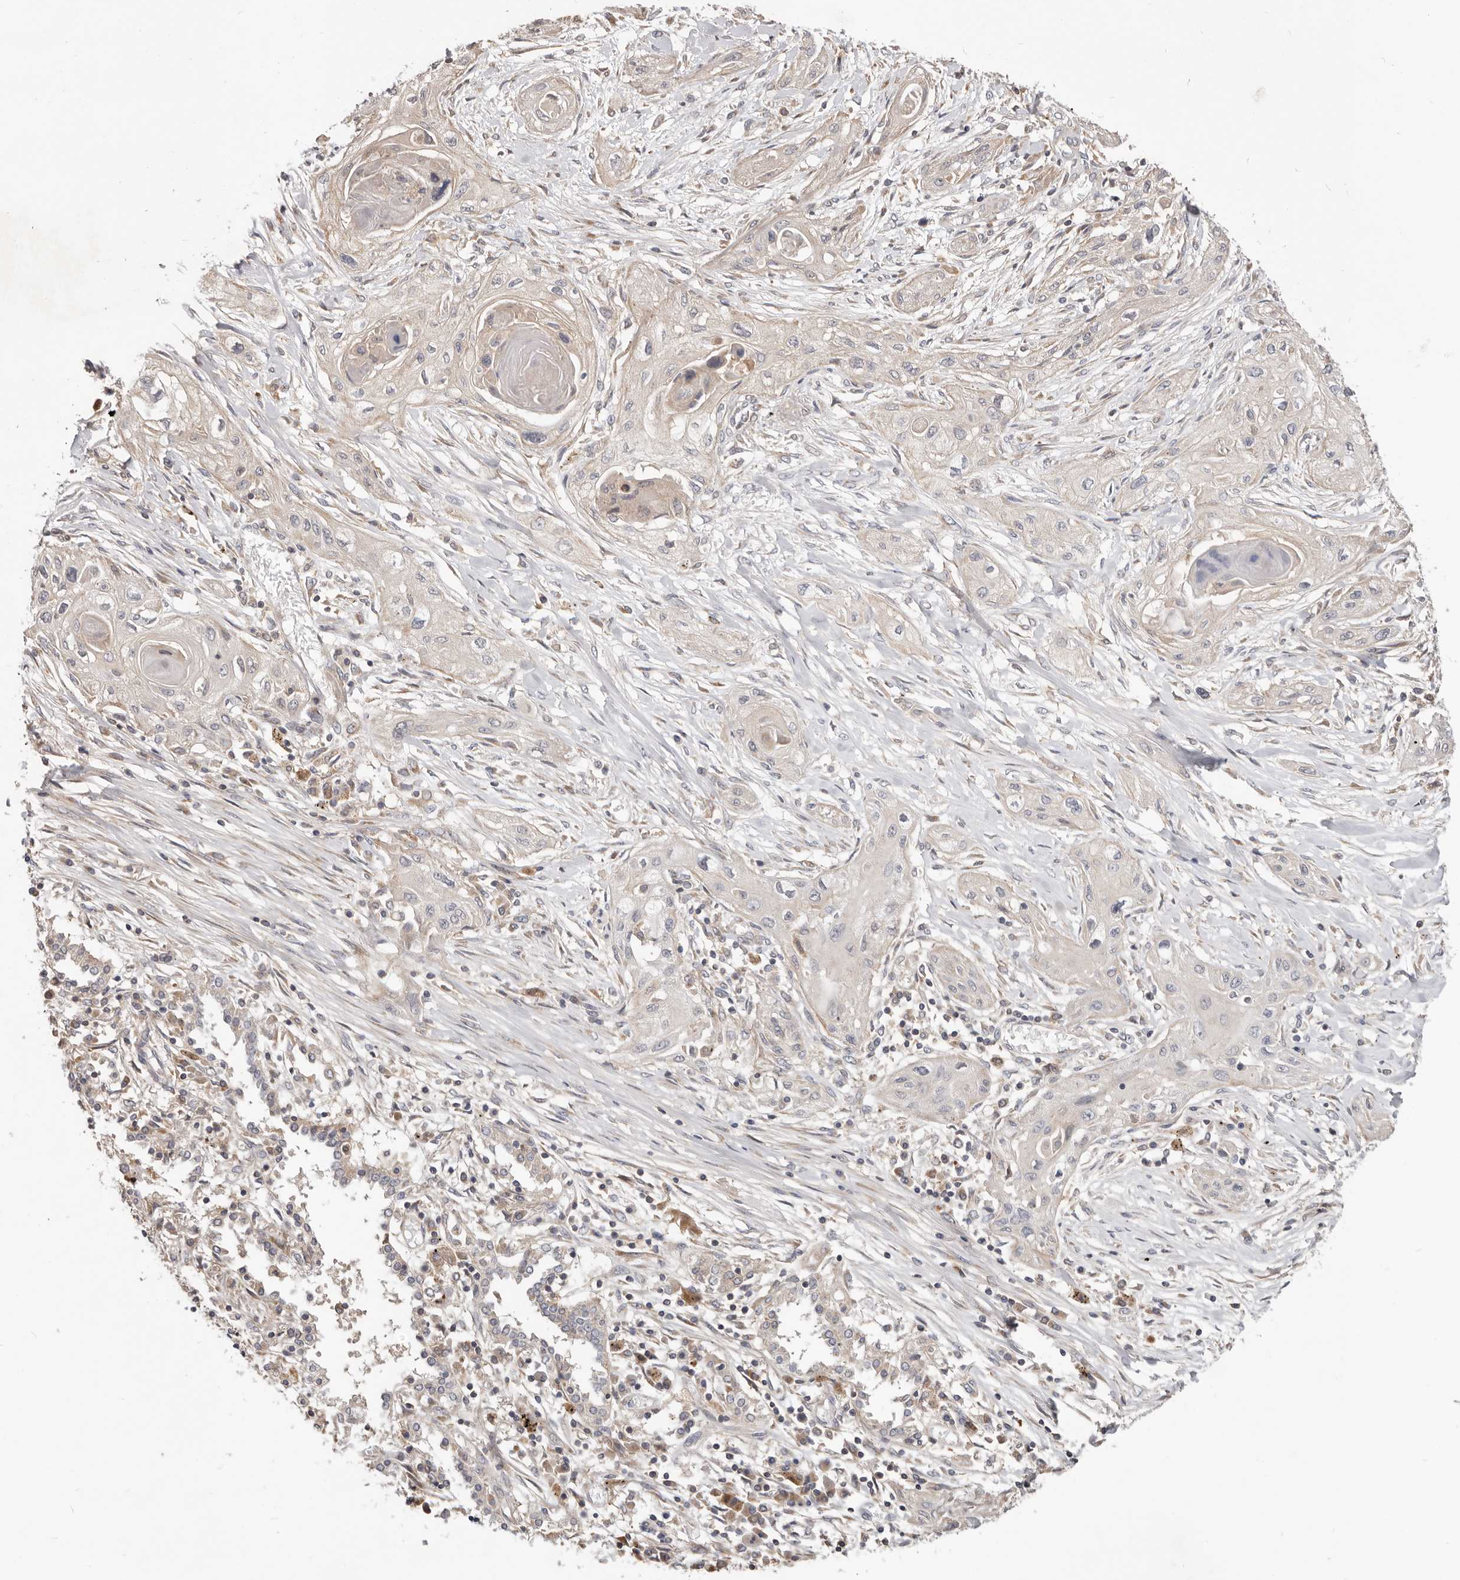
{"staining": {"intensity": "negative", "quantity": "none", "location": "none"}, "tissue": "lung cancer", "cell_type": "Tumor cells", "image_type": "cancer", "snomed": [{"axis": "morphology", "description": "Squamous cell carcinoma, NOS"}, {"axis": "topography", "description": "Lung"}], "caption": "Tumor cells show no significant protein staining in lung cancer.", "gene": "LRP6", "patient": {"sex": "female", "age": 47}}